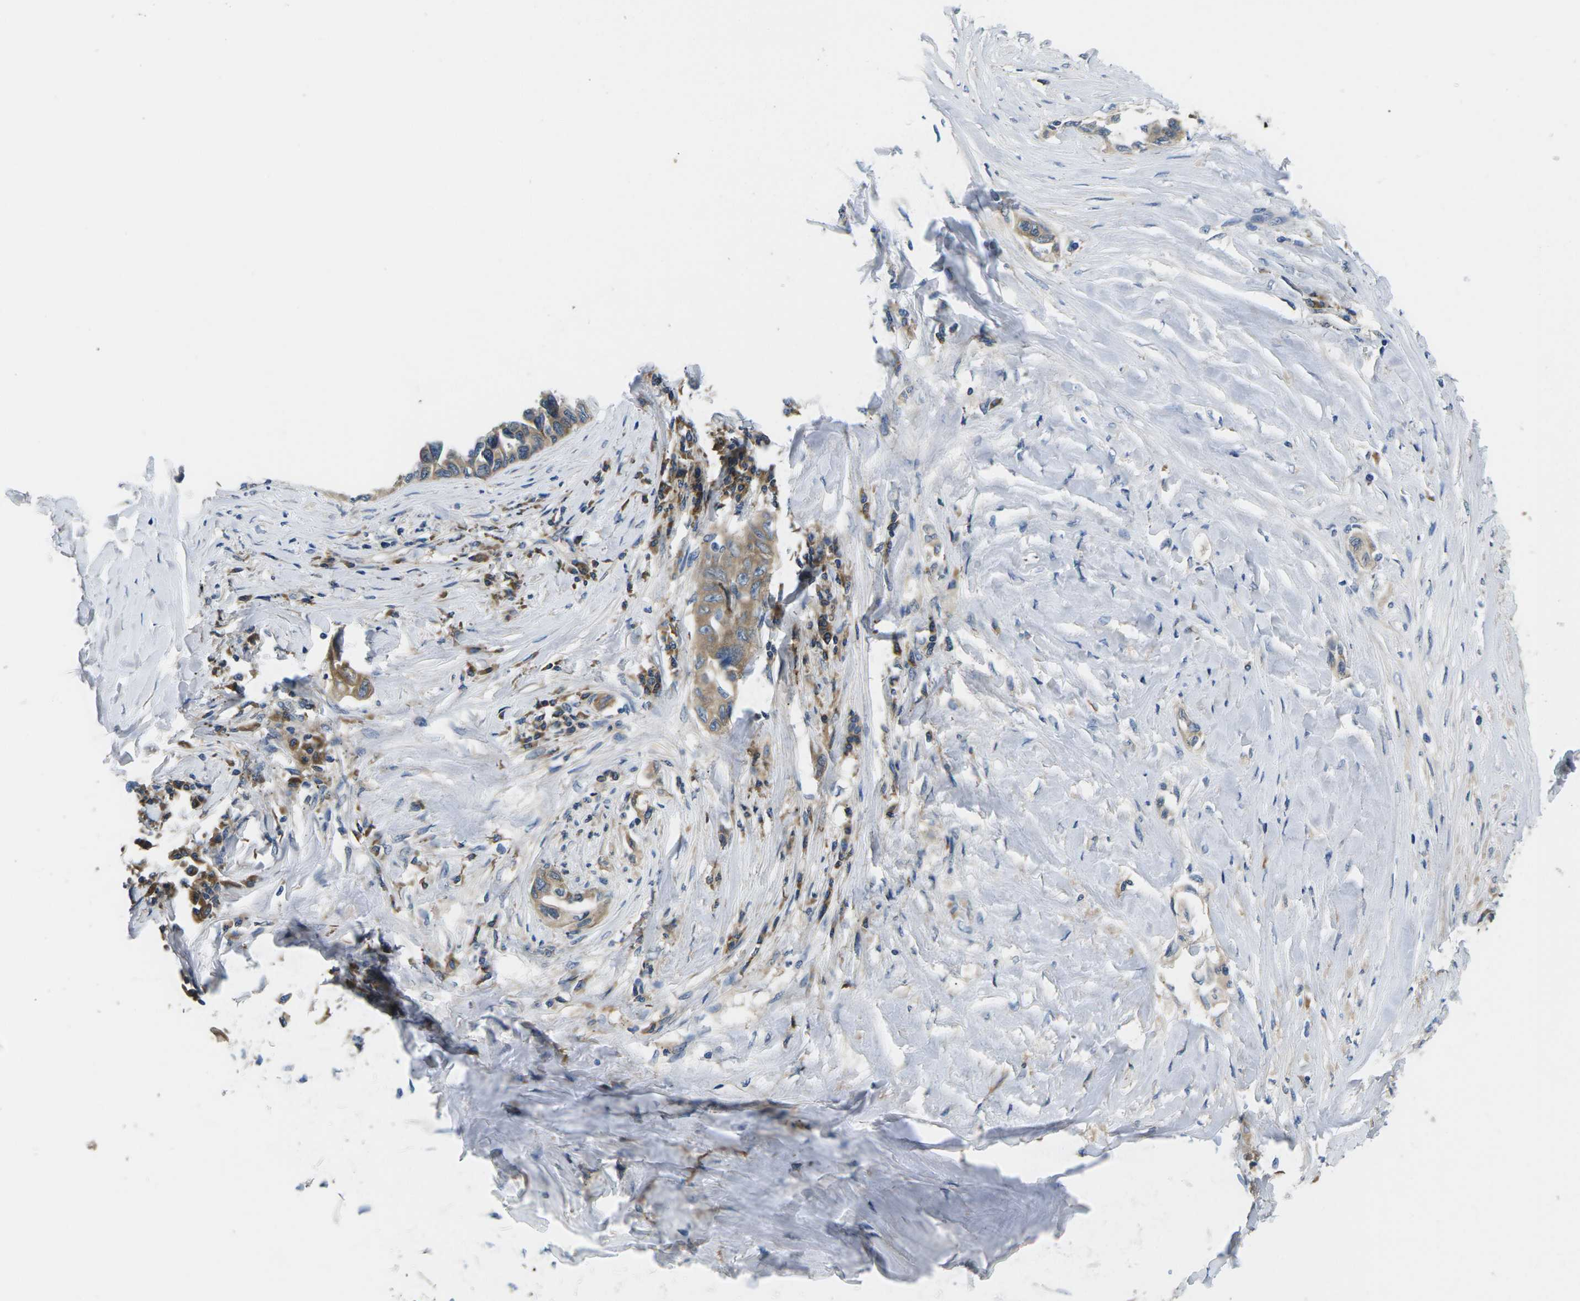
{"staining": {"intensity": "weak", "quantity": ">75%", "location": "cytoplasmic/membranous"}, "tissue": "lung cancer", "cell_type": "Tumor cells", "image_type": "cancer", "snomed": [{"axis": "morphology", "description": "Adenocarcinoma, NOS"}, {"axis": "topography", "description": "Lung"}], "caption": "A brown stain shows weak cytoplasmic/membranous expression of a protein in human lung adenocarcinoma tumor cells. Immunohistochemistry (ihc) stains the protein of interest in brown and the nuclei are stained blue.", "gene": "ERGIC3", "patient": {"sex": "female", "age": 51}}